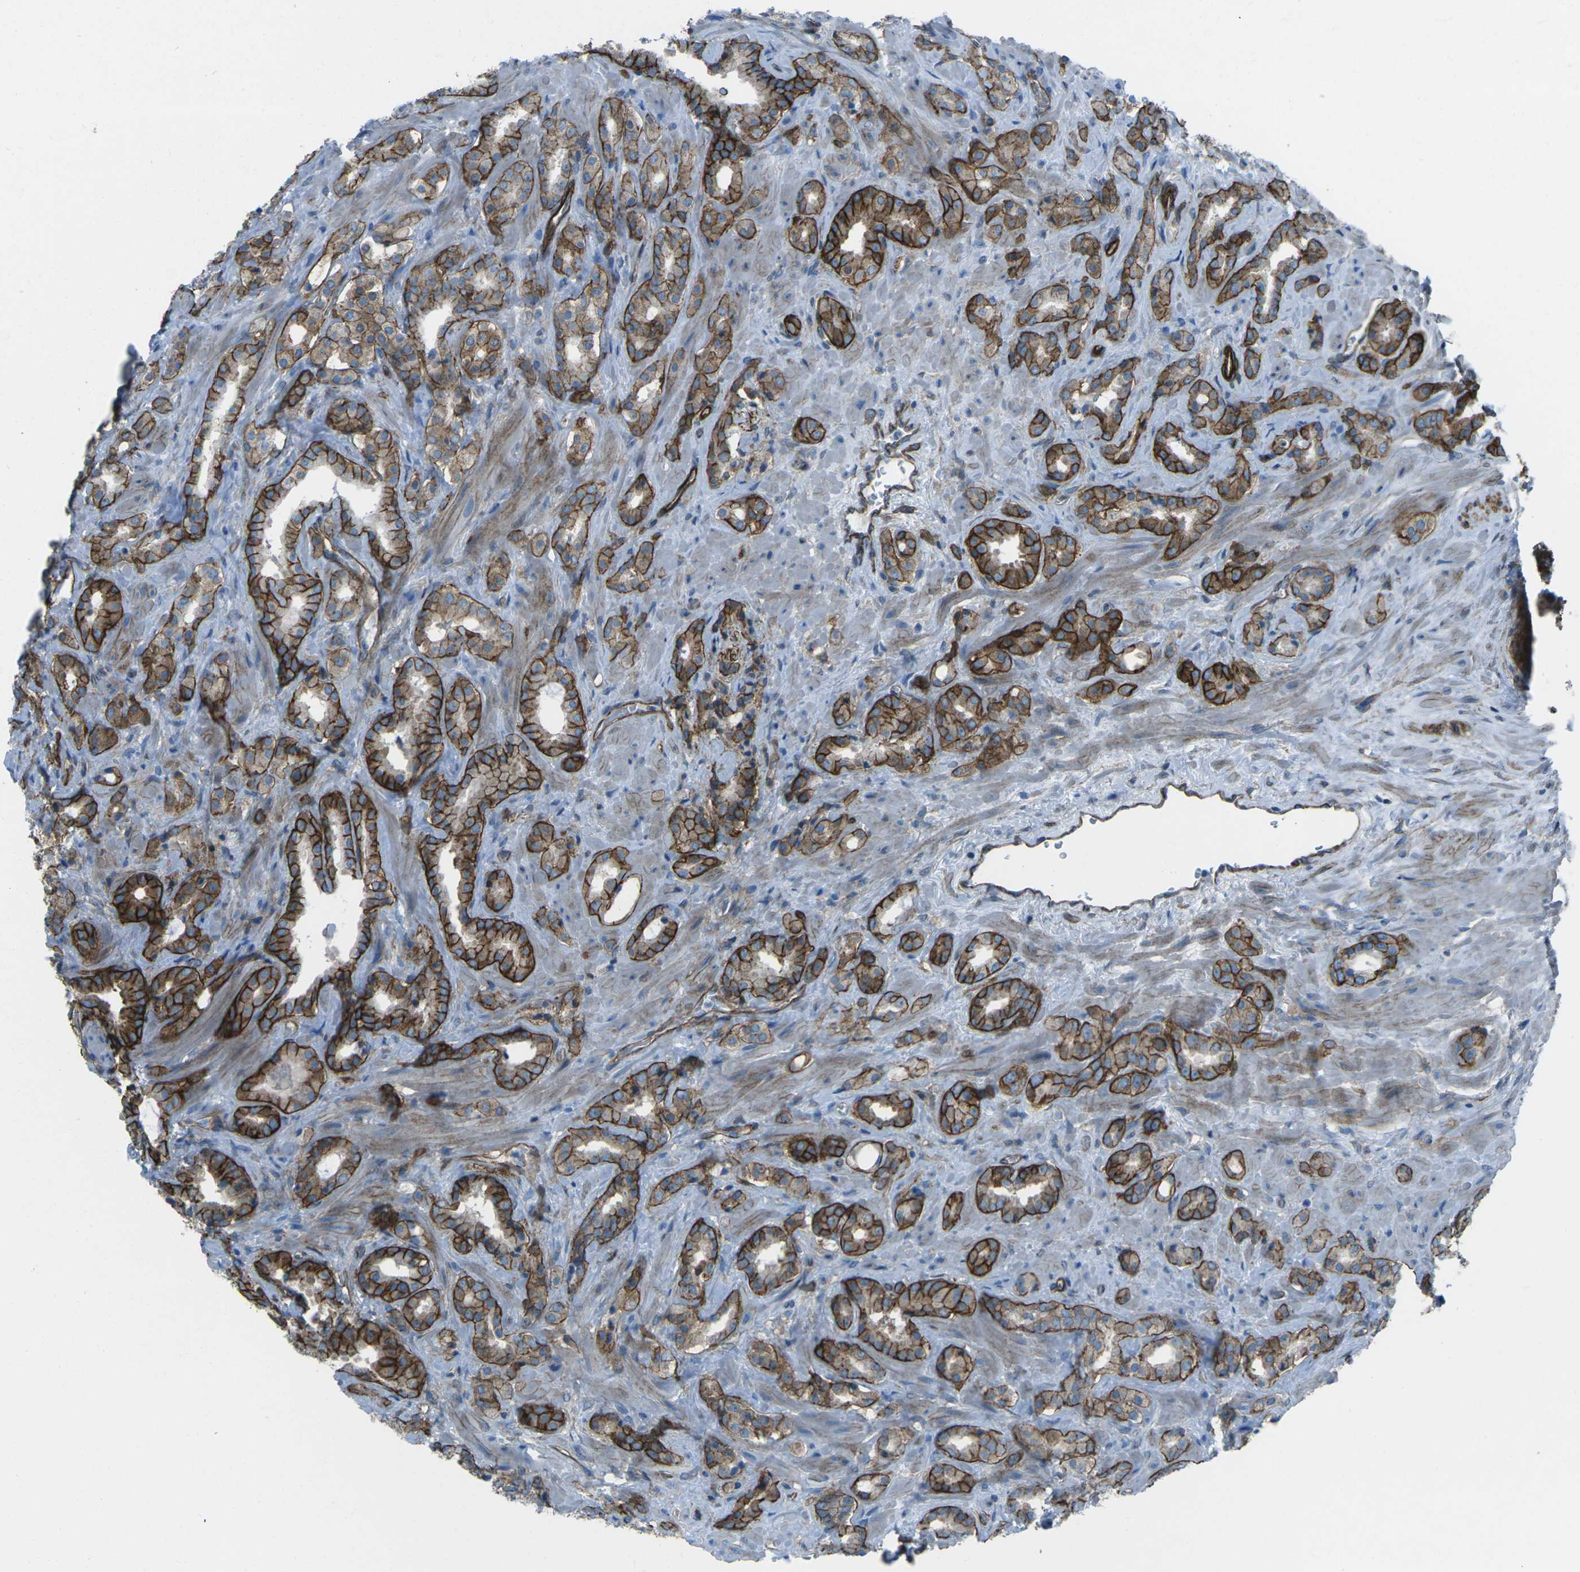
{"staining": {"intensity": "strong", "quantity": "25%-75%", "location": "cytoplasmic/membranous"}, "tissue": "prostate cancer", "cell_type": "Tumor cells", "image_type": "cancer", "snomed": [{"axis": "morphology", "description": "Adenocarcinoma, High grade"}, {"axis": "topography", "description": "Prostate"}], "caption": "High-power microscopy captured an IHC histopathology image of high-grade adenocarcinoma (prostate), revealing strong cytoplasmic/membranous positivity in about 25%-75% of tumor cells. The staining was performed using DAB to visualize the protein expression in brown, while the nuclei were stained in blue with hematoxylin (Magnification: 20x).", "gene": "UTRN", "patient": {"sex": "male", "age": 64}}